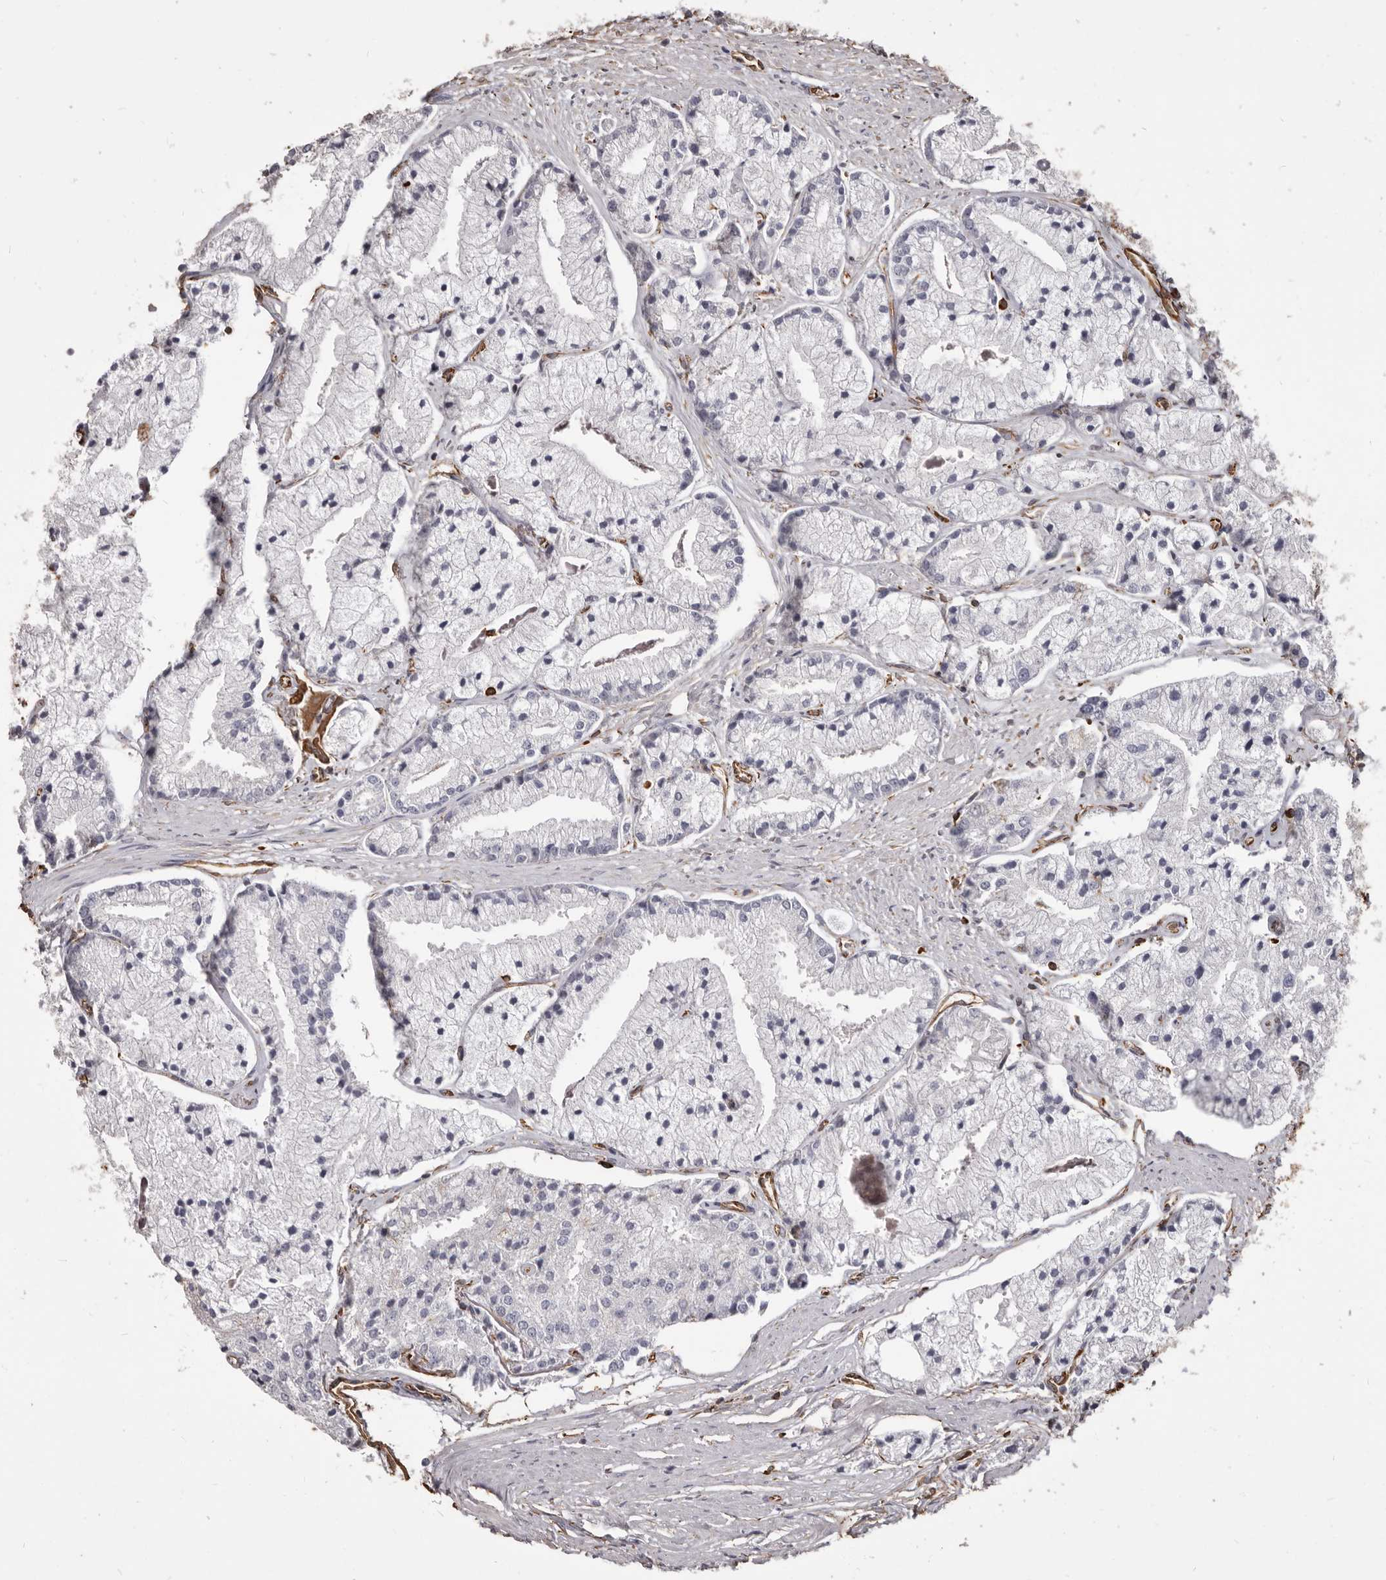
{"staining": {"intensity": "negative", "quantity": "none", "location": "none"}, "tissue": "prostate cancer", "cell_type": "Tumor cells", "image_type": "cancer", "snomed": [{"axis": "morphology", "description": "Adenocarcinoma, High grade"}, {"axis": "topography", "description": "Prostate"}], "caption": "Tumor cells are negative for brown protein staining in prostate adenocarcinoma (high-grade).", "gene": "MTURN", "patient": {"sex": "male", "age": 50}}